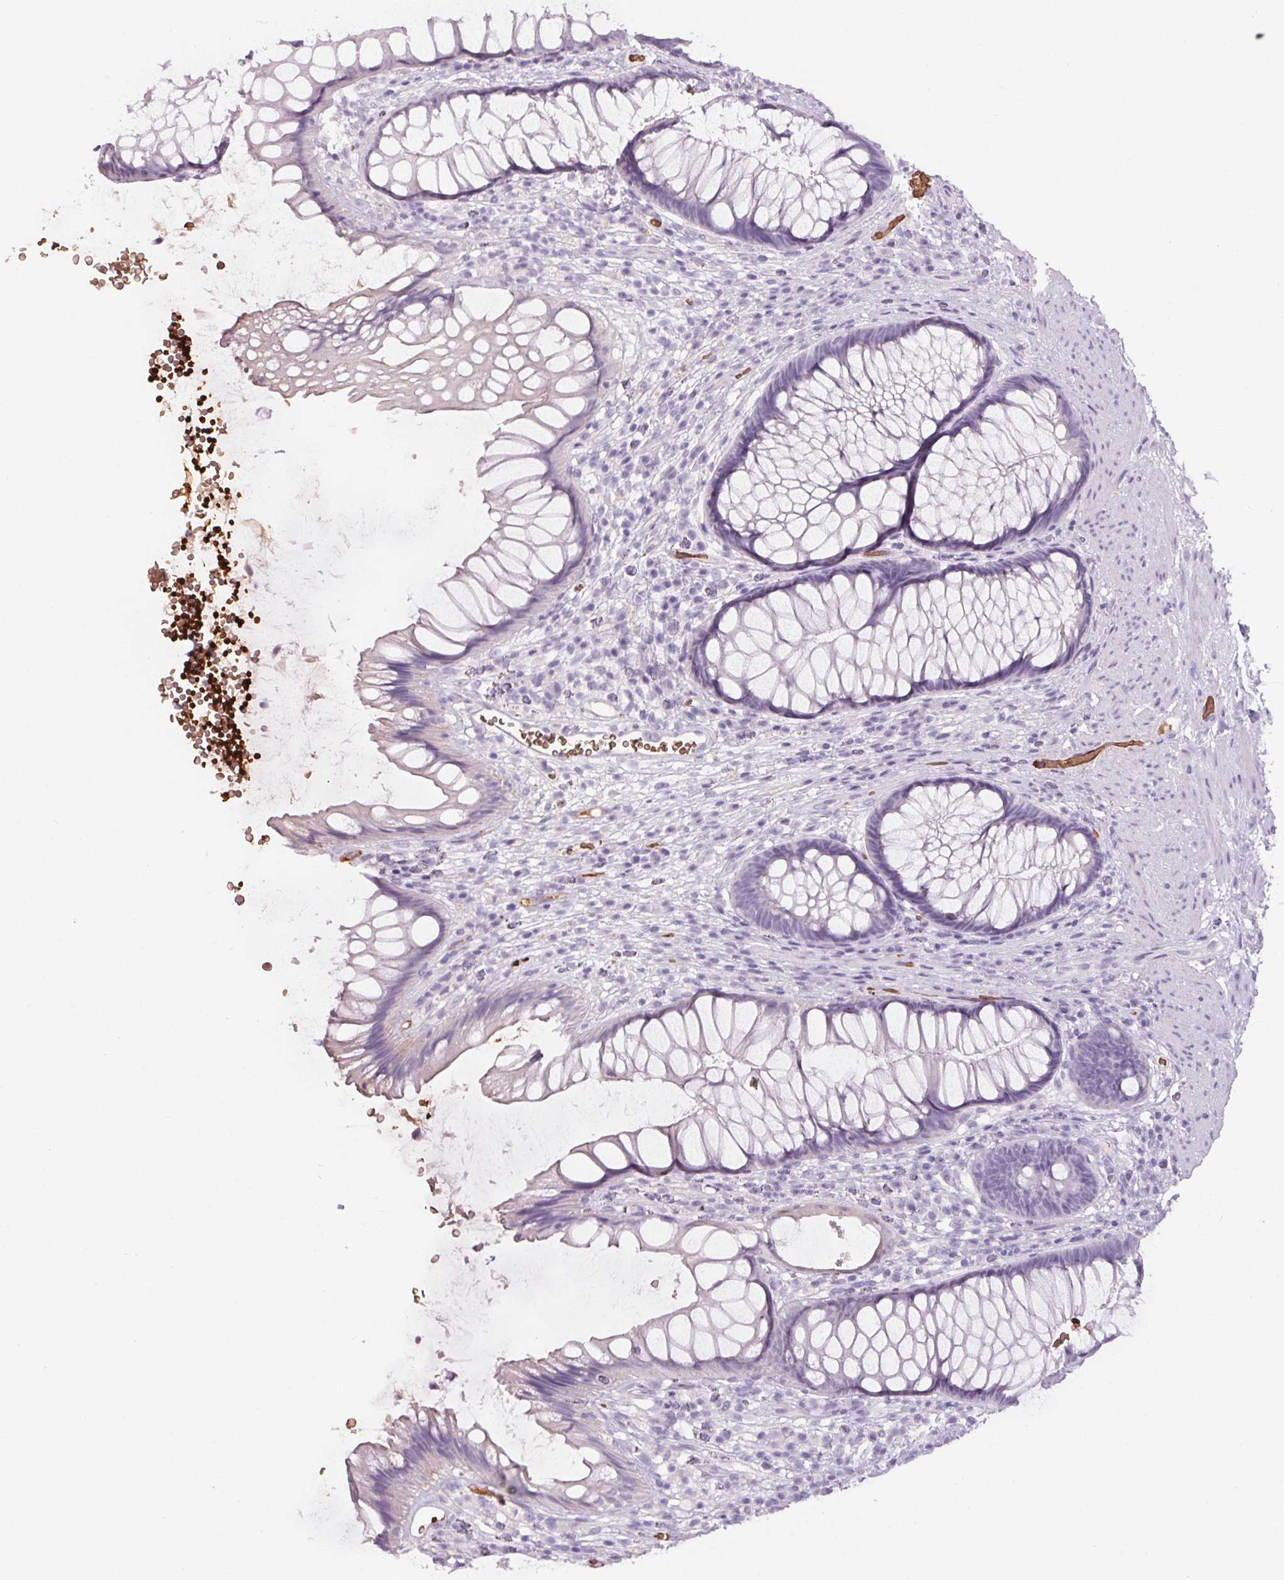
{"staining": {"intensity": "negative", "quantity": "none", "location": "none"}, "tissue": "rectum", "cell_type": "Glandular cells", "image_type": "normal", "snomed": [{"axis": "morphology", "description": "Normal tissue, NOS"}, {"axis": "topography", "description": "Rectum"}], "caption": "High power microscopy micrograph of an immunohistochemistry (IHC) micrograph of normal rectum, revealing no significant expression in glandular cells.", "gene": "HBQ1", "patient": {"sex": "male", "age": 53}}